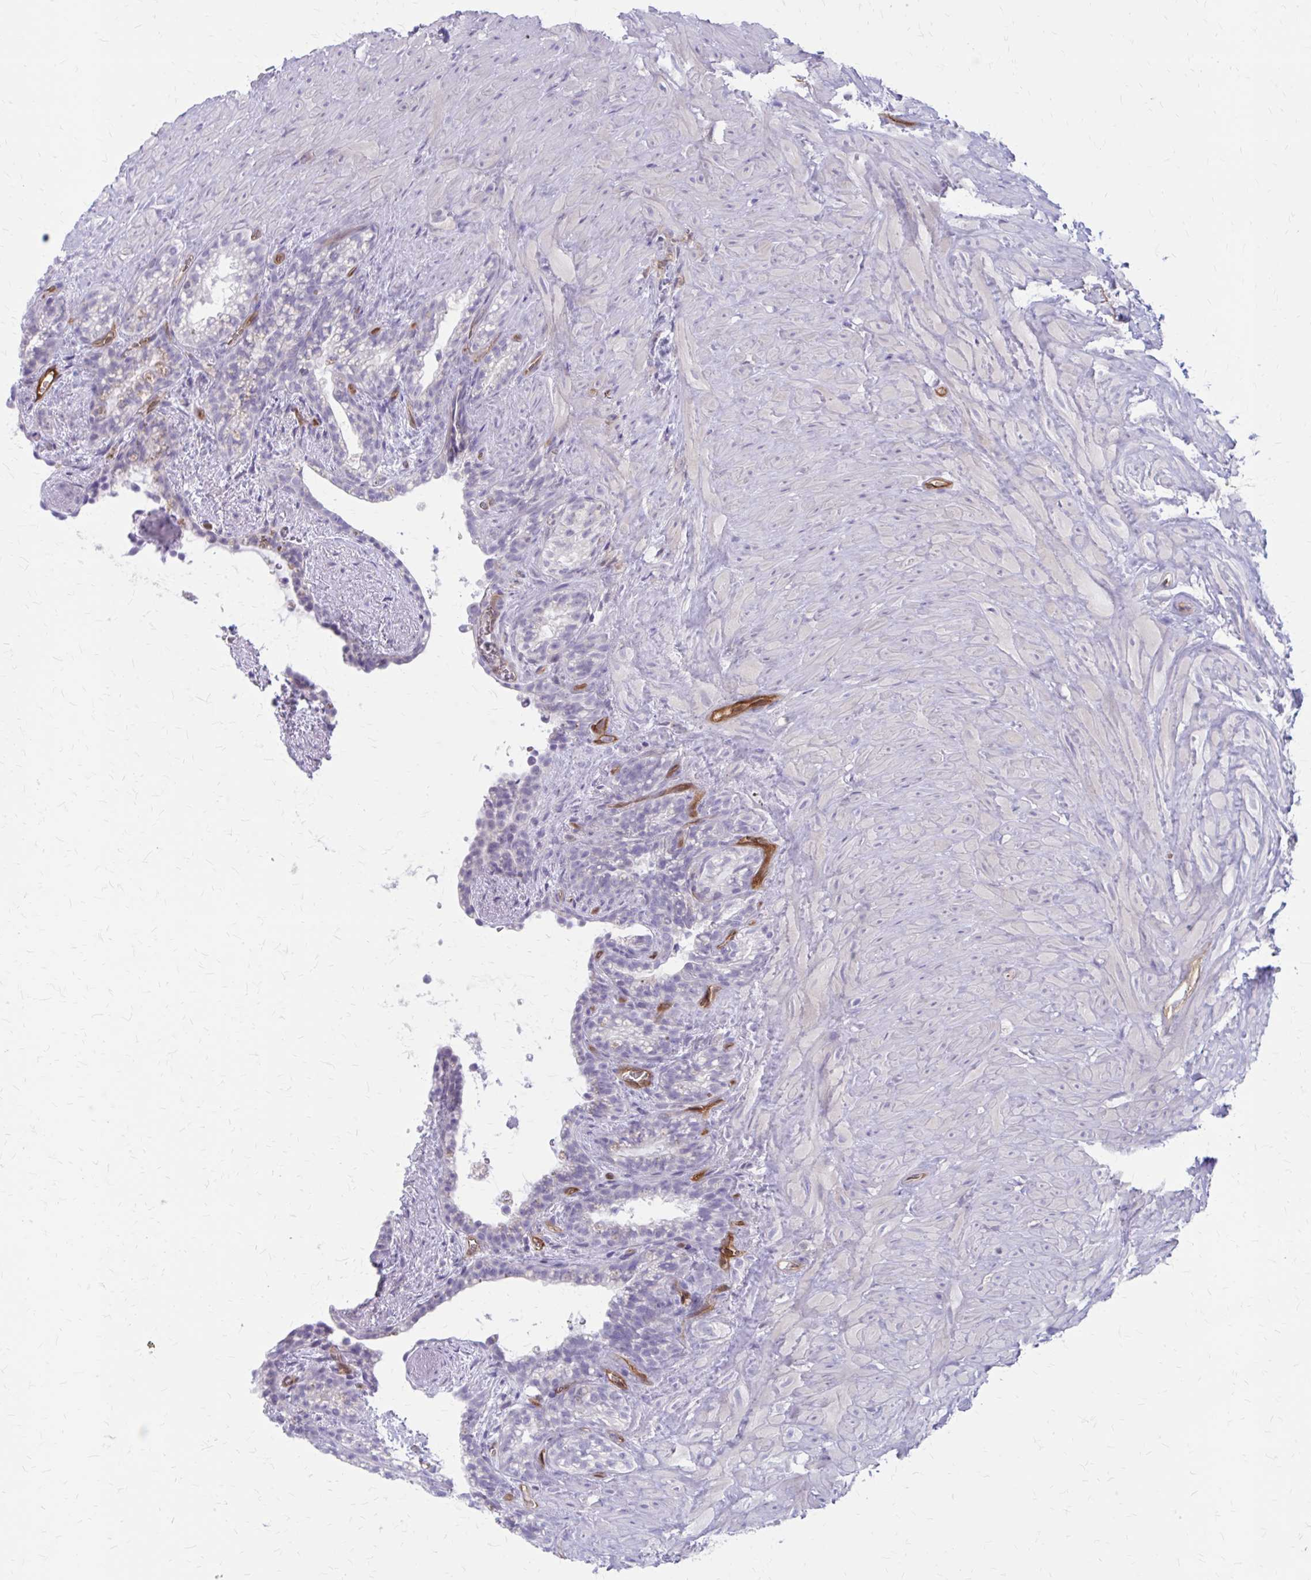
{"staining": {"intensity": "negative", "quantity": "none", "location": "none"}, "tissue": "seminal vesicle", "cell_type": "Glandular cells", "image_type": "normal", "snomed": [{"axis": "morphology", "description": "Normal tissue, NOS"}, {"axis": "topography", "description": "Seminal veicle"}], "caption": "Histopathology image shows no significant protein staining in glandular cells of unremarkable seminal vesicle.", "gene": "CLIC2", "patient": {"sex": "male", "age": 76}}